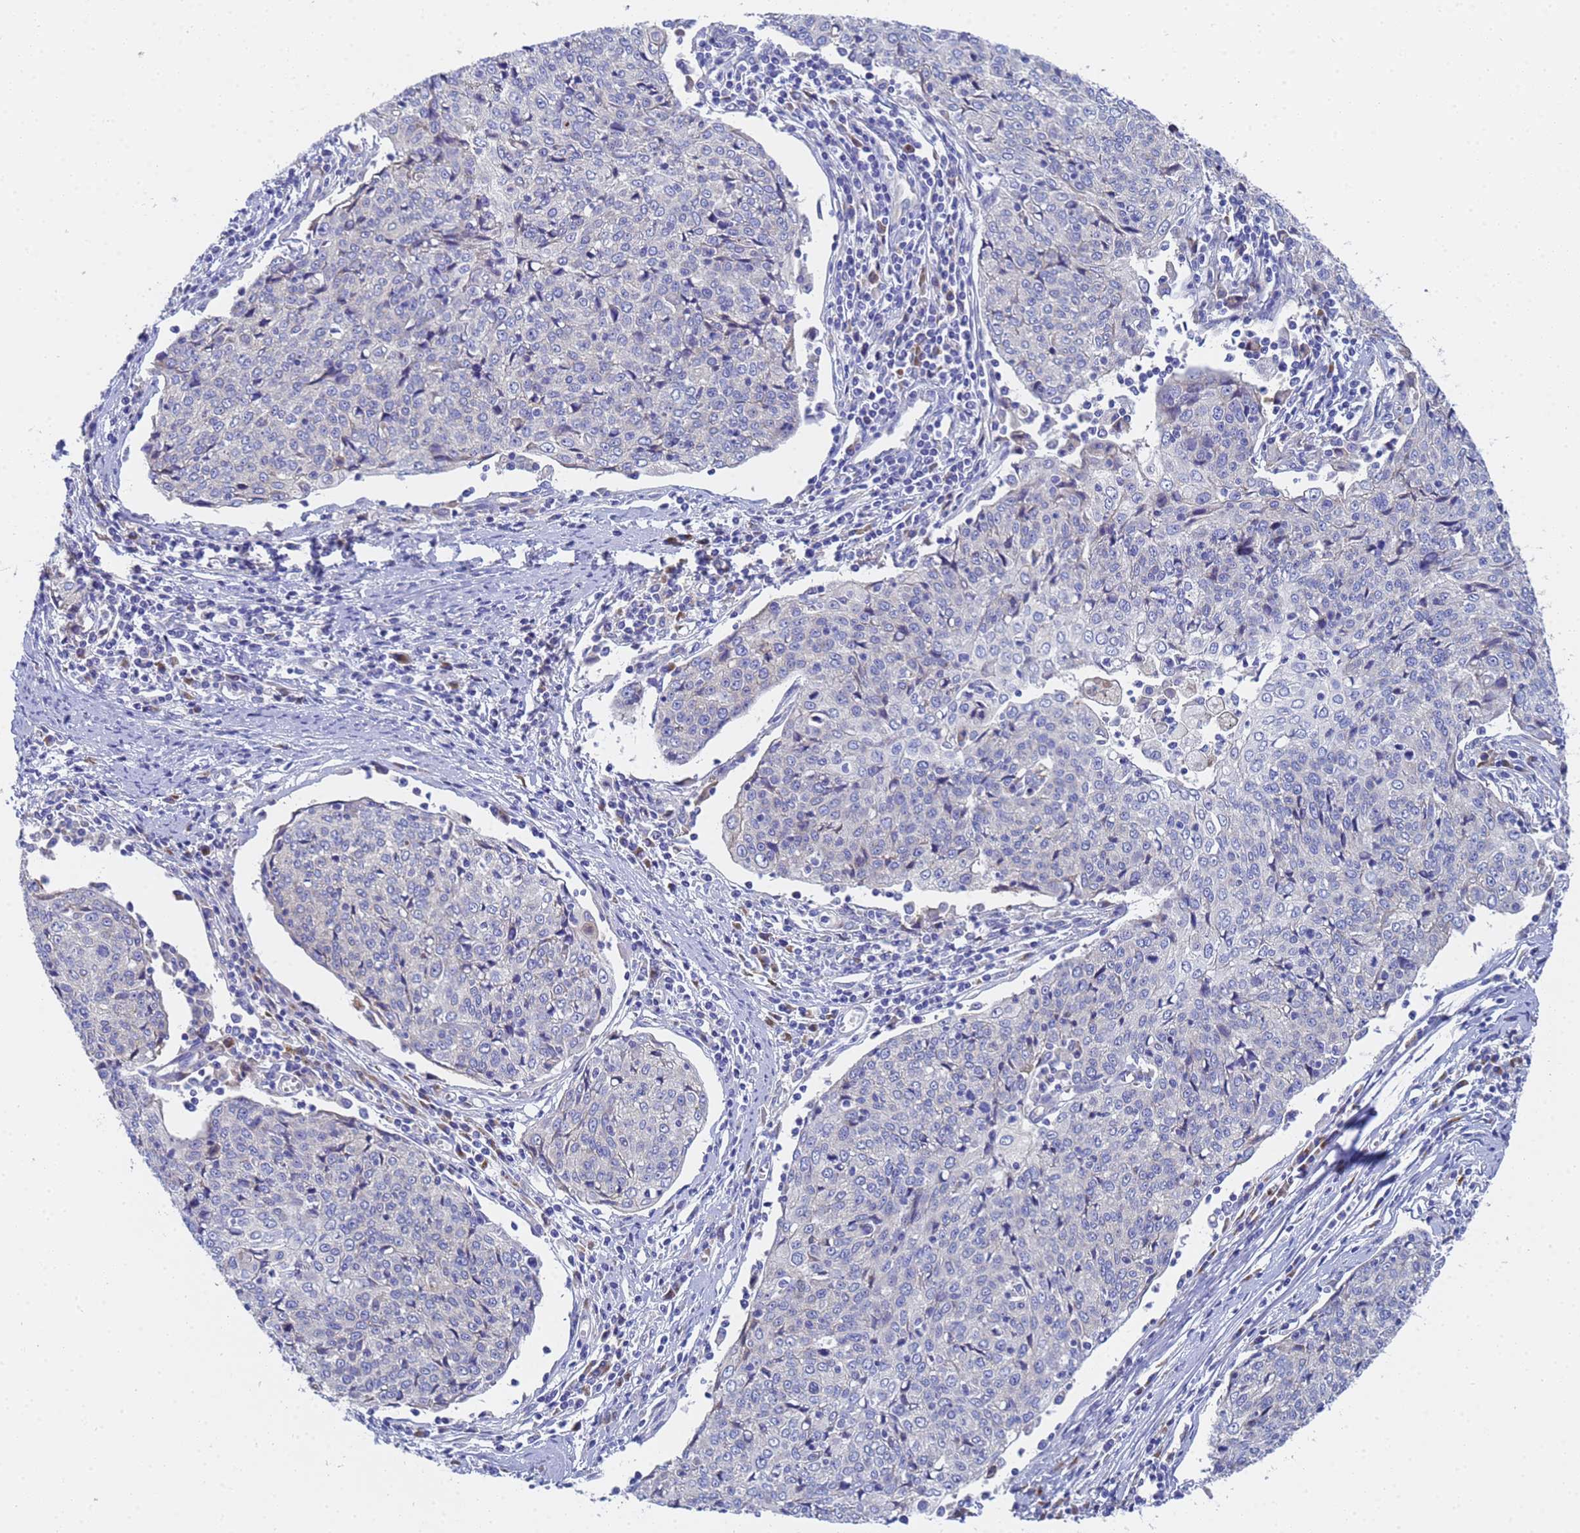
{"staining": {"intensity": "negative", "quantity": "none", "location": "none"}, "tissue": "cervical cancer", "cell_type": "Tumor cells", "image_type": "cancer", "snomed": [{"axis": "morphology", "description": "Squamous cell carcinoma, NOS"}, {"axis": "topography", "description": "Cervix"}], "caption": "Protein analysis of cervical cancer (squamous cell carcinoma) displays no significant staining in tumor cells. (DAB (3,3'-diaminobenzidine) immunohistochemistry, high magnification).", "gene": "TM4SF4", "patient": {"sex": "female", "age": 48}}